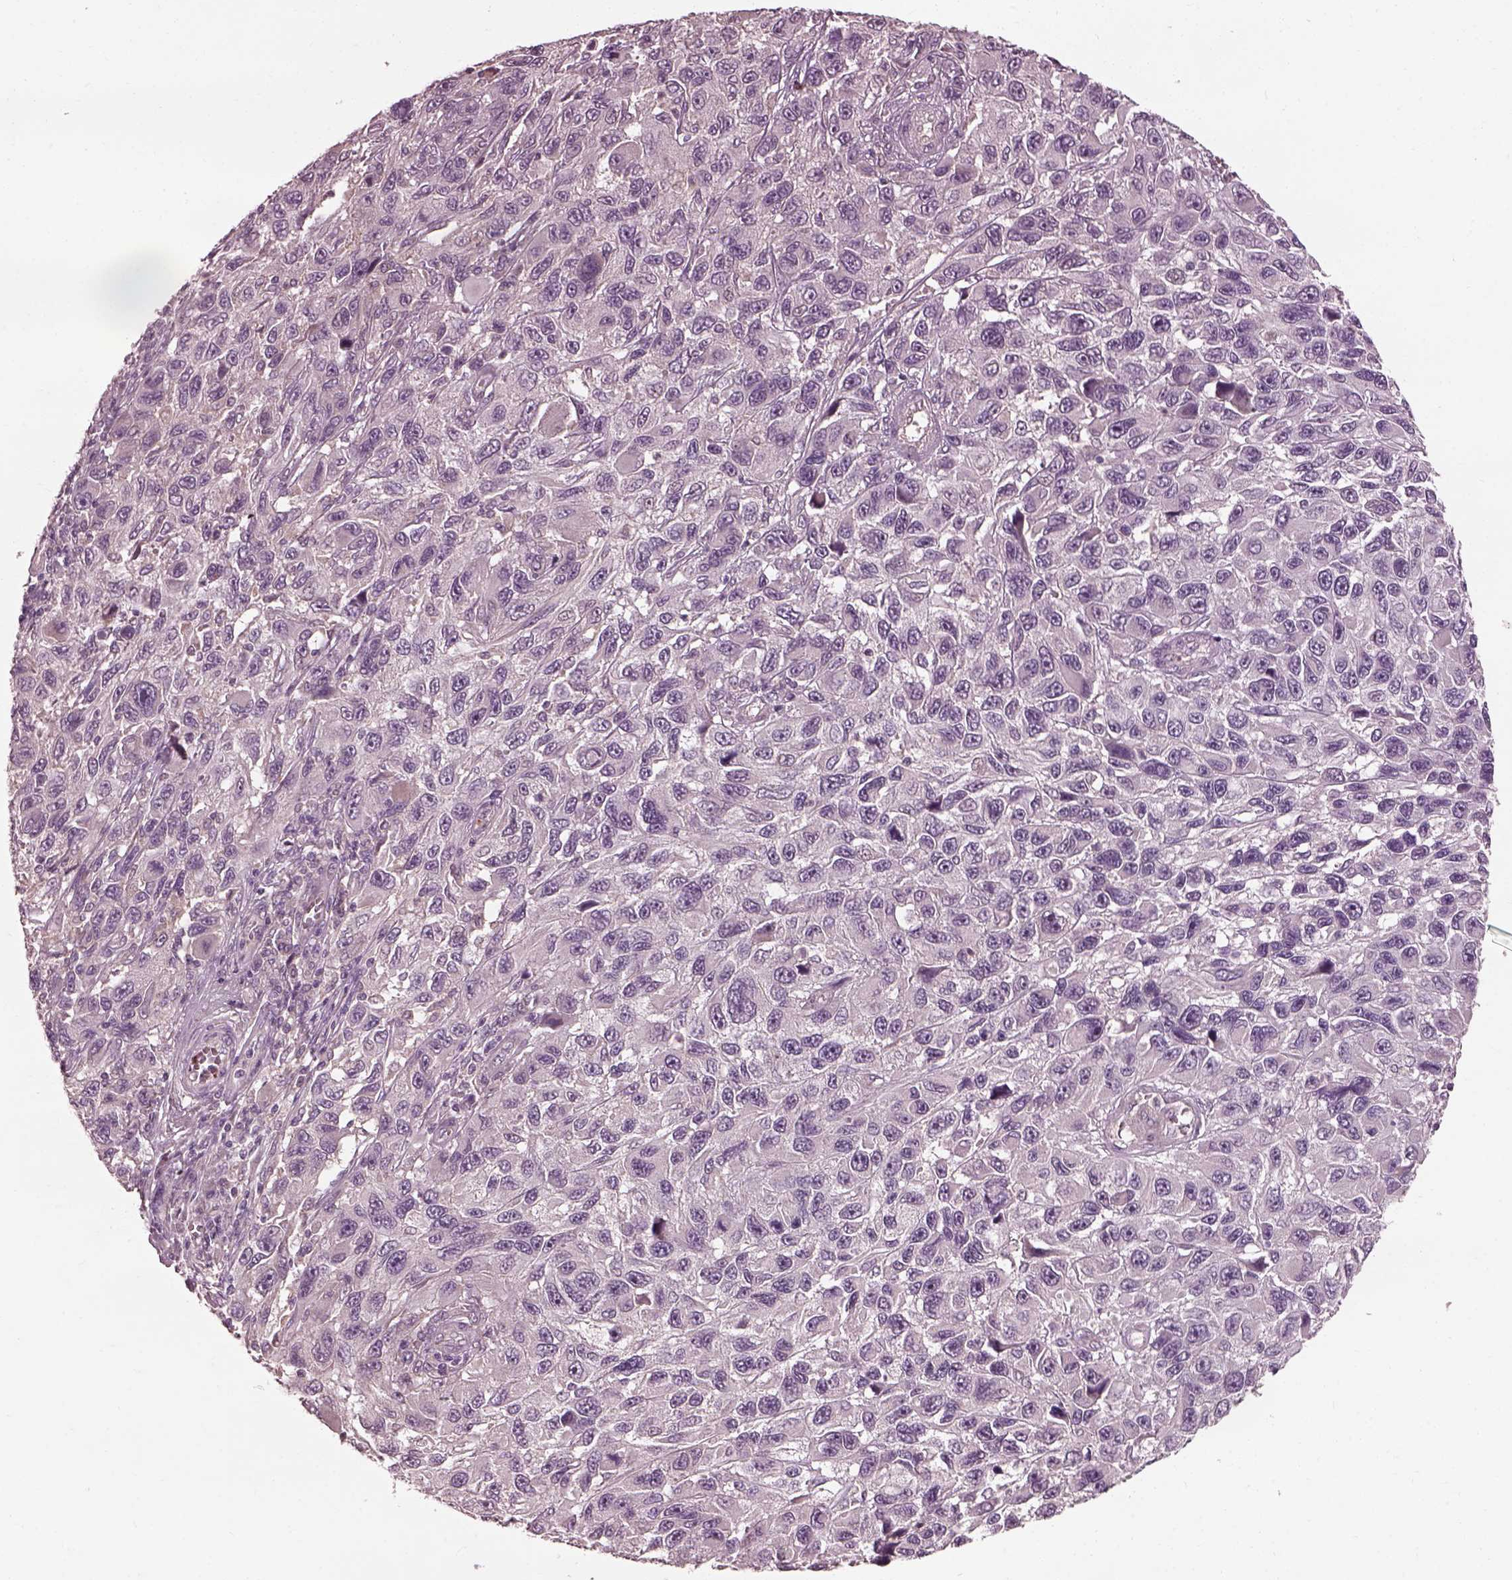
{"staining": {"intensity": "negative", "quantity": "none", "location": "none"}, "tissue": "melanoma", "cell_type": "Tumor cells", "image_type": "cancer", "snomed": [{"axis": "morphology", "description": "Malignant melanoma, NOS"}, {"axis": "topography", "description": "Skin"}], "caption": "The micrograph displays no significant positivity in tumor cells of melanoma.", "gene": "EFEMP1", "patient": {"sex": "male", "age": 53}}